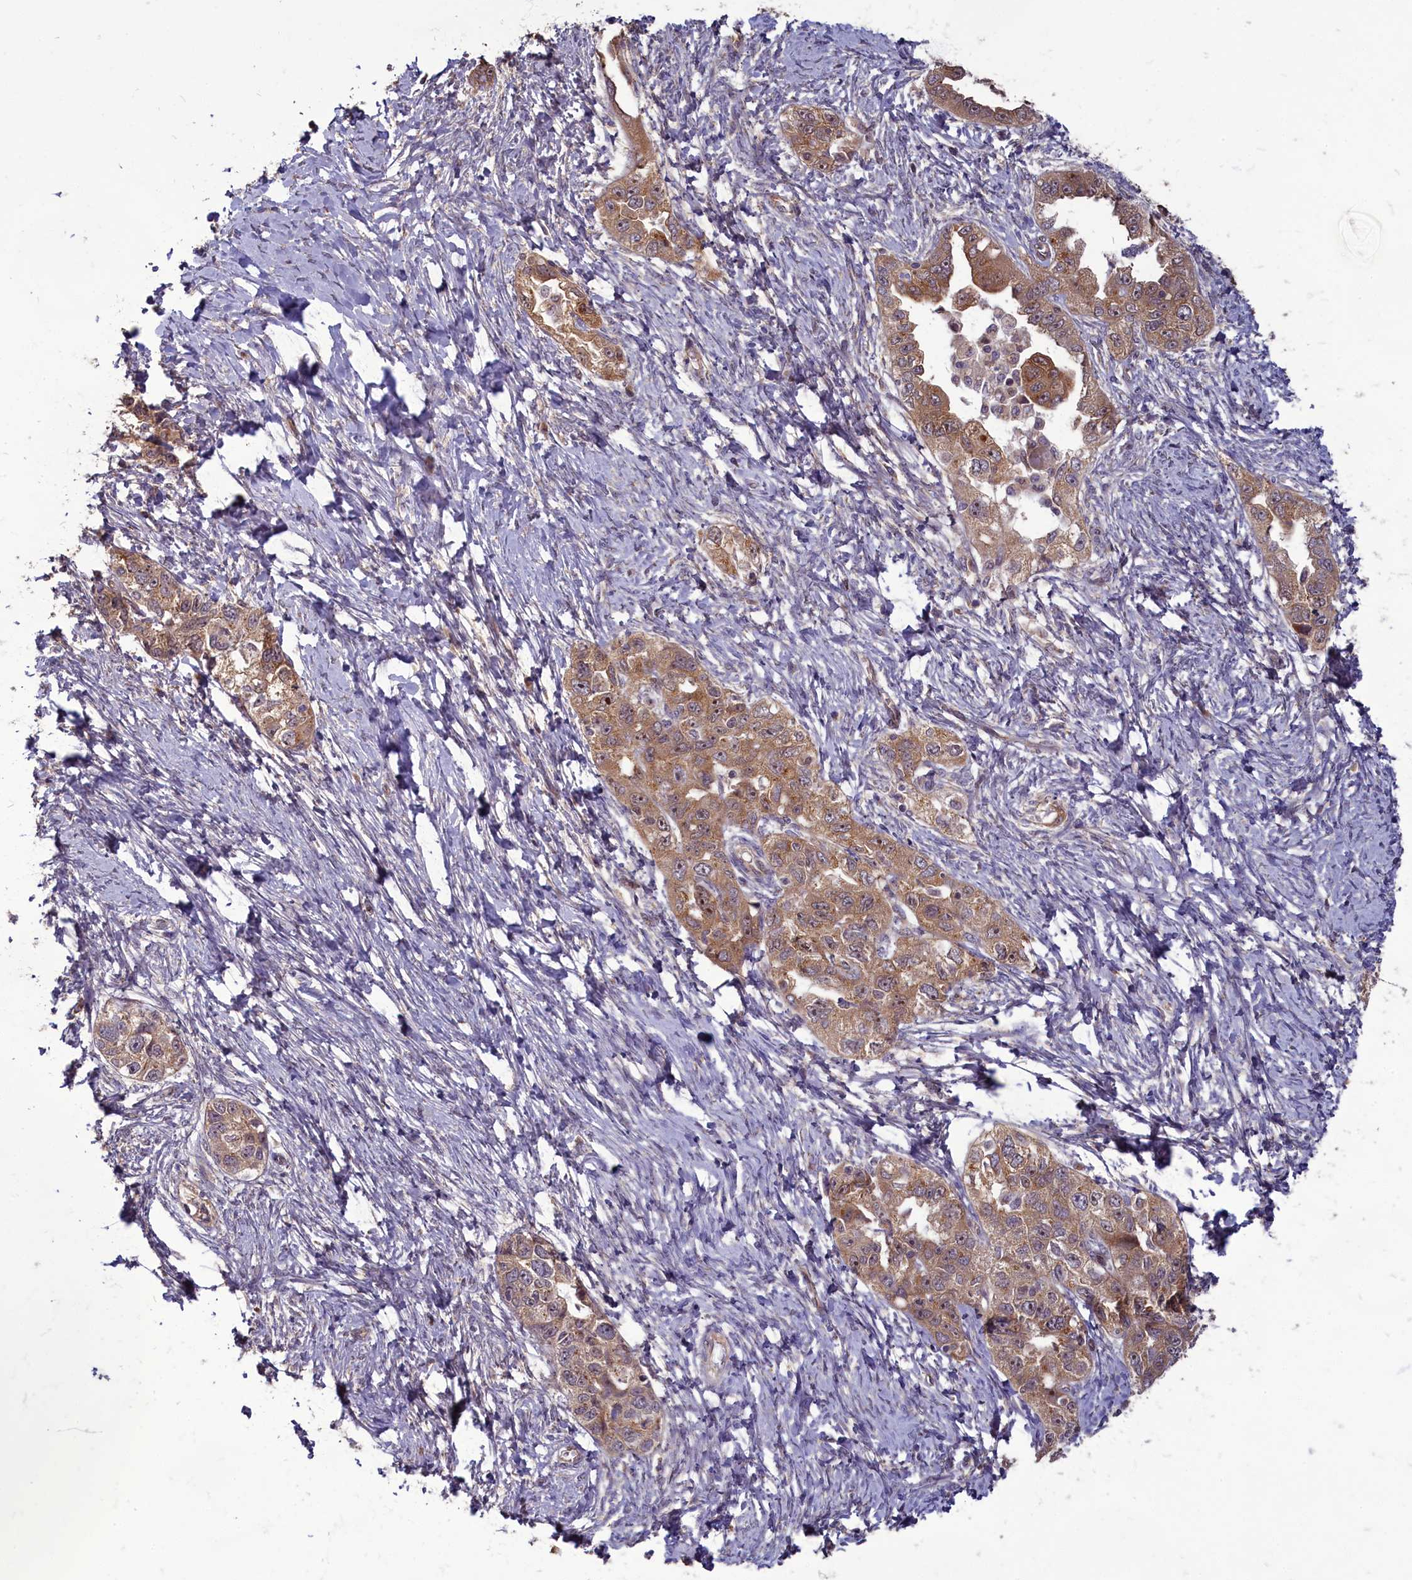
{"staining": {"intensity": "moderate", "quantity": ">75%", "location": "cytoplasmic/membranous"}, "tissue": "ovarian cancer", "cell_type": "Tumor cells", "image_type": "cancer", "snomed": [{"axis": "morphology", "description": "Carcinoma, NOS"}, {"axis": "morphology", "description": "Cystadenocarcinoma, serous, NOS"}, {"axis": "topography", "description": "Ovary"}], "caption": "Immunohistochemistry (IHC) of human ovarian cancer reveals medium levels of moderate cytoplasmic/membranous positivity in about >75% of tumor cells.", "gene": "MYCBP", "patient": {"sex": "female", "age": 69}}